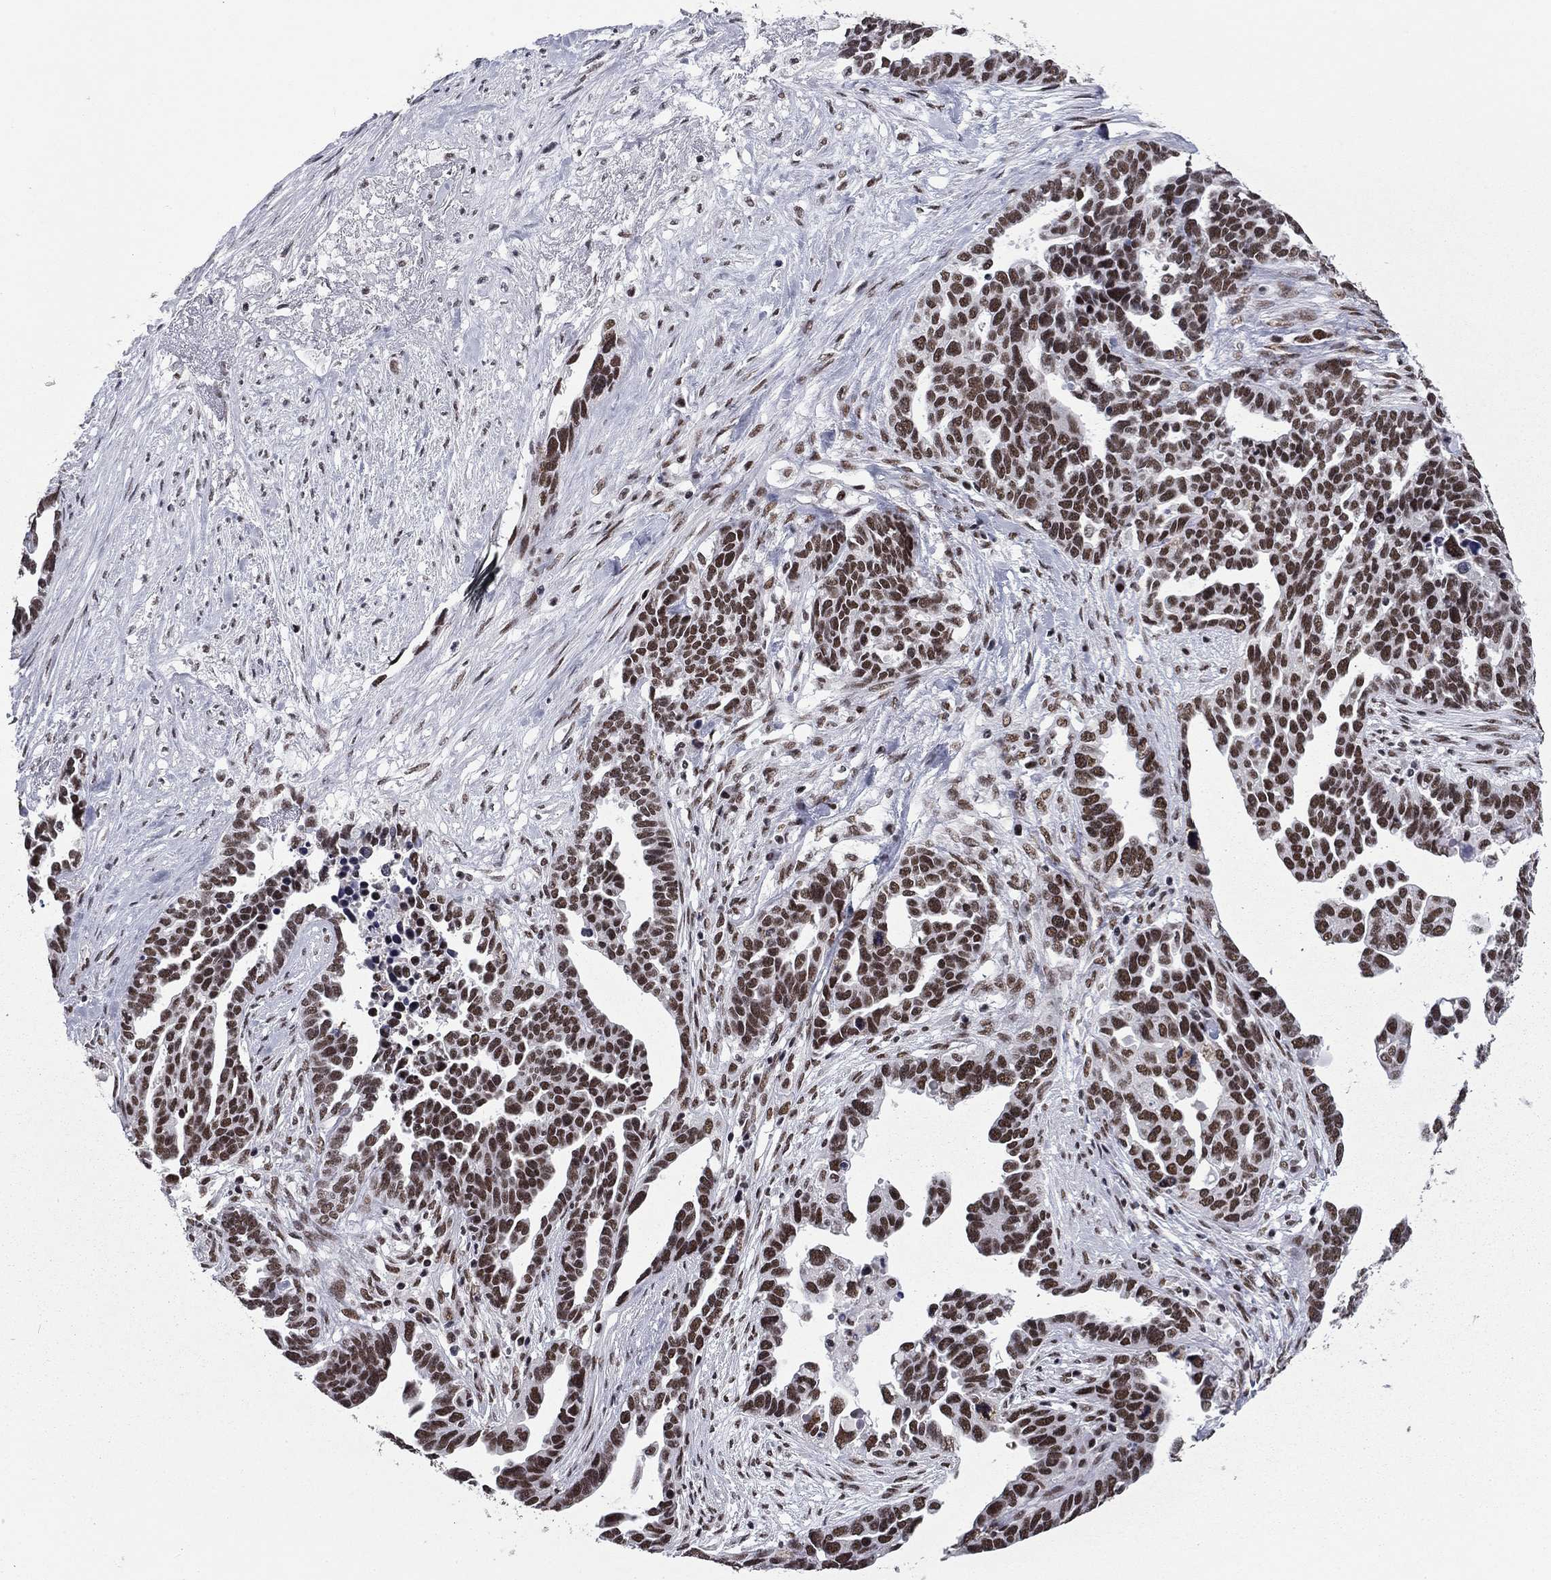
{"staining": {"intensity": "moderate", "quantity": ">75%", "location": "nuclear"}, "tissue": "ovarian cancer", "cell_type": "Tumor cells", "image_type": "cancer", "snomed": [{"axis": "morphology", "description": "Cystadenocarcinoma, serous, NOS"}, {"axis": "topography", "description": "Ovary"}], "caption": "A histopathology image of ovarian serous cystadenocarcinoma stained for a protein shows moderate nuclear brown staining in tumor cells.", "gene": "ETV5", "patient": {"sex": "female", "age": 54}}